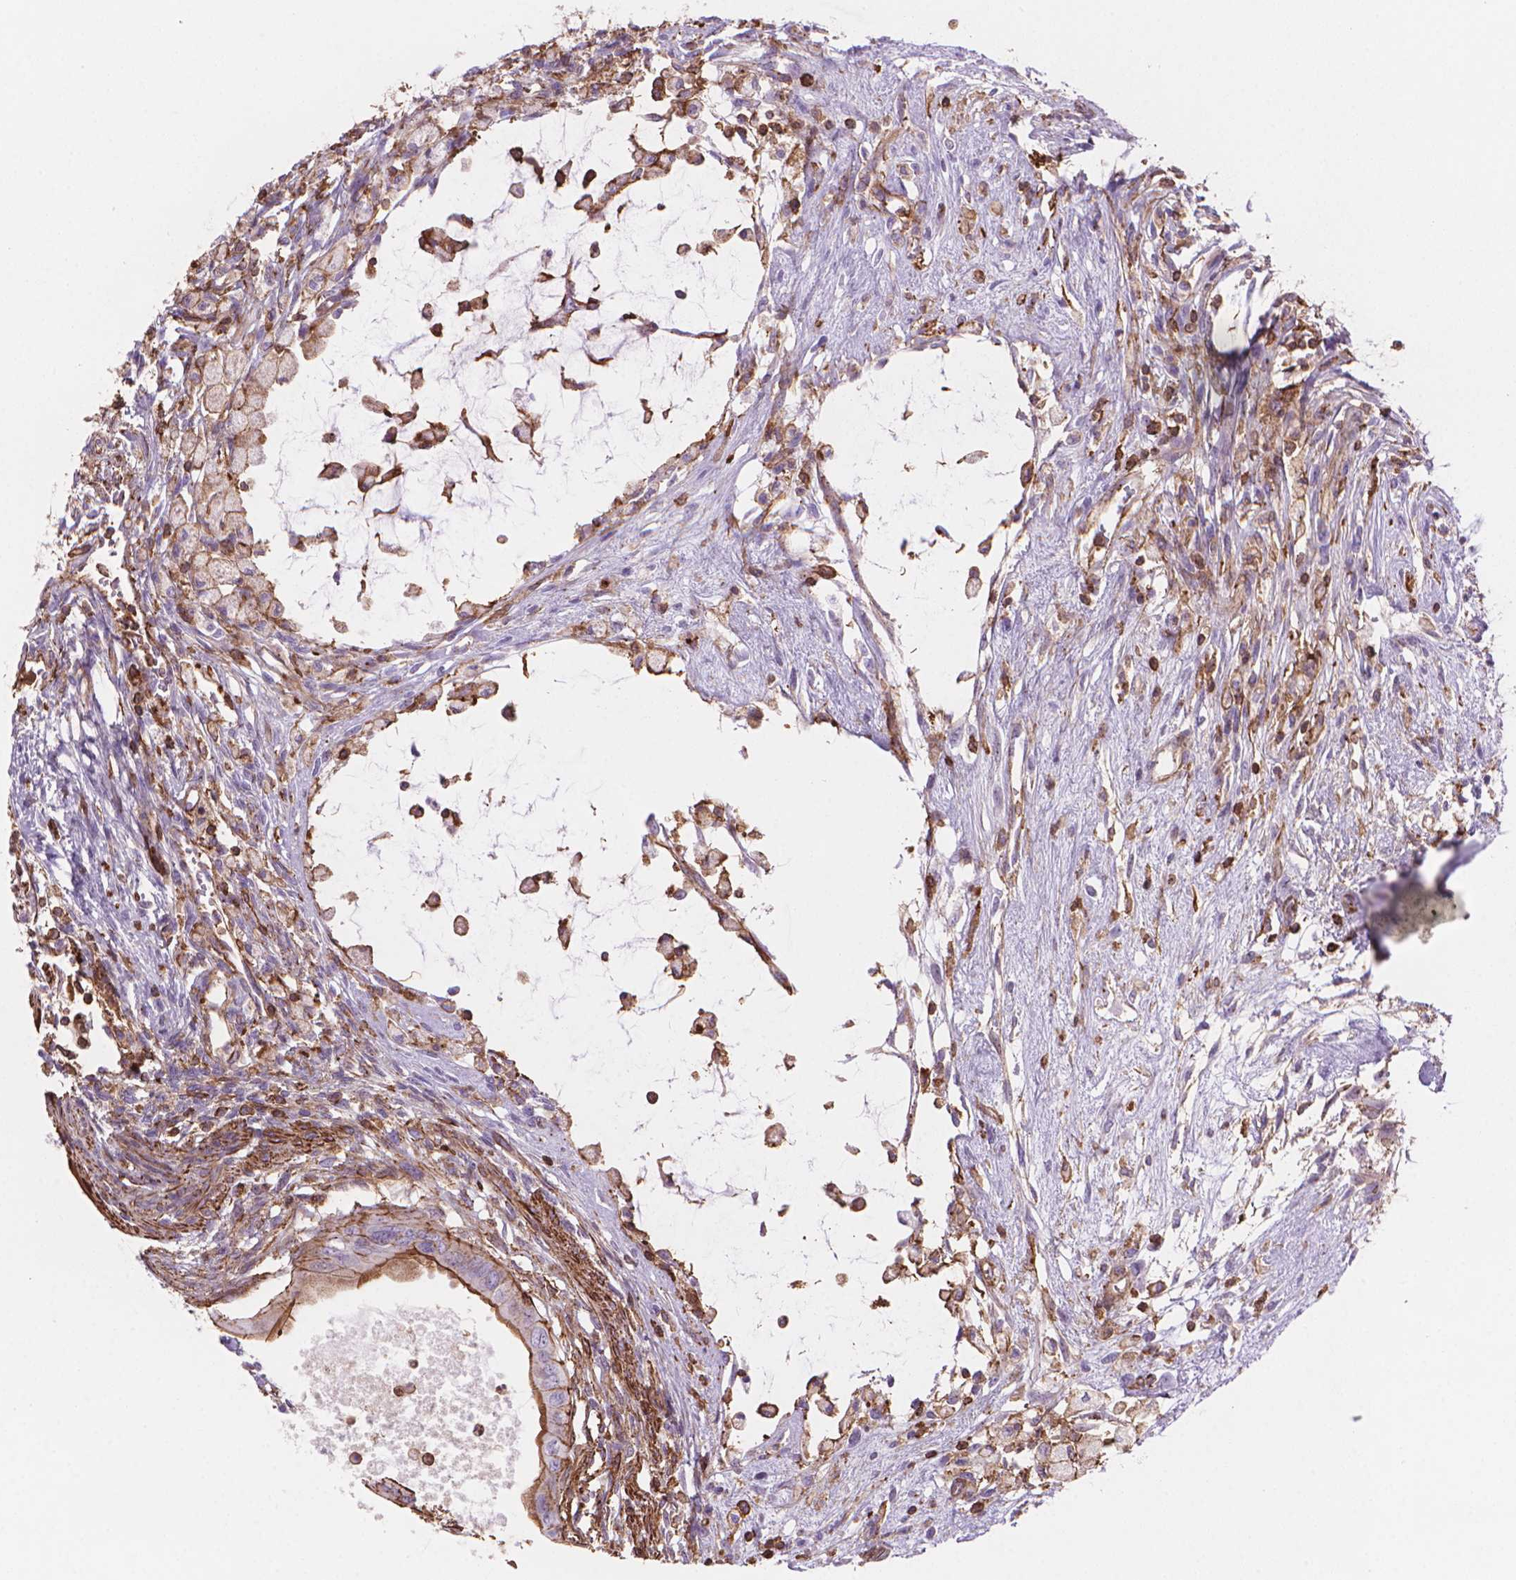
{"staining": {"intensity": "moderate", "quantity": "25%-75%", "location": "cytoplasmic/membranous"}, "tissue": "testis cancer", "cell_type": "Tumor cells", "image_type": "cancer", "snomed": [{"axis": "morphology", "description": "Carcinoma, Embryonal, NOS"}, {"axis": "topography", "description": "Testis"}], "caption": "Immunohistochemistry of testis embryonal carcinoma shows medium levels of moderate cytoplasmic/membranous expression in about 25%-75% of tumor cells.", "gene": "PATJ", "patient": {"sex": "male", "age": 37}}